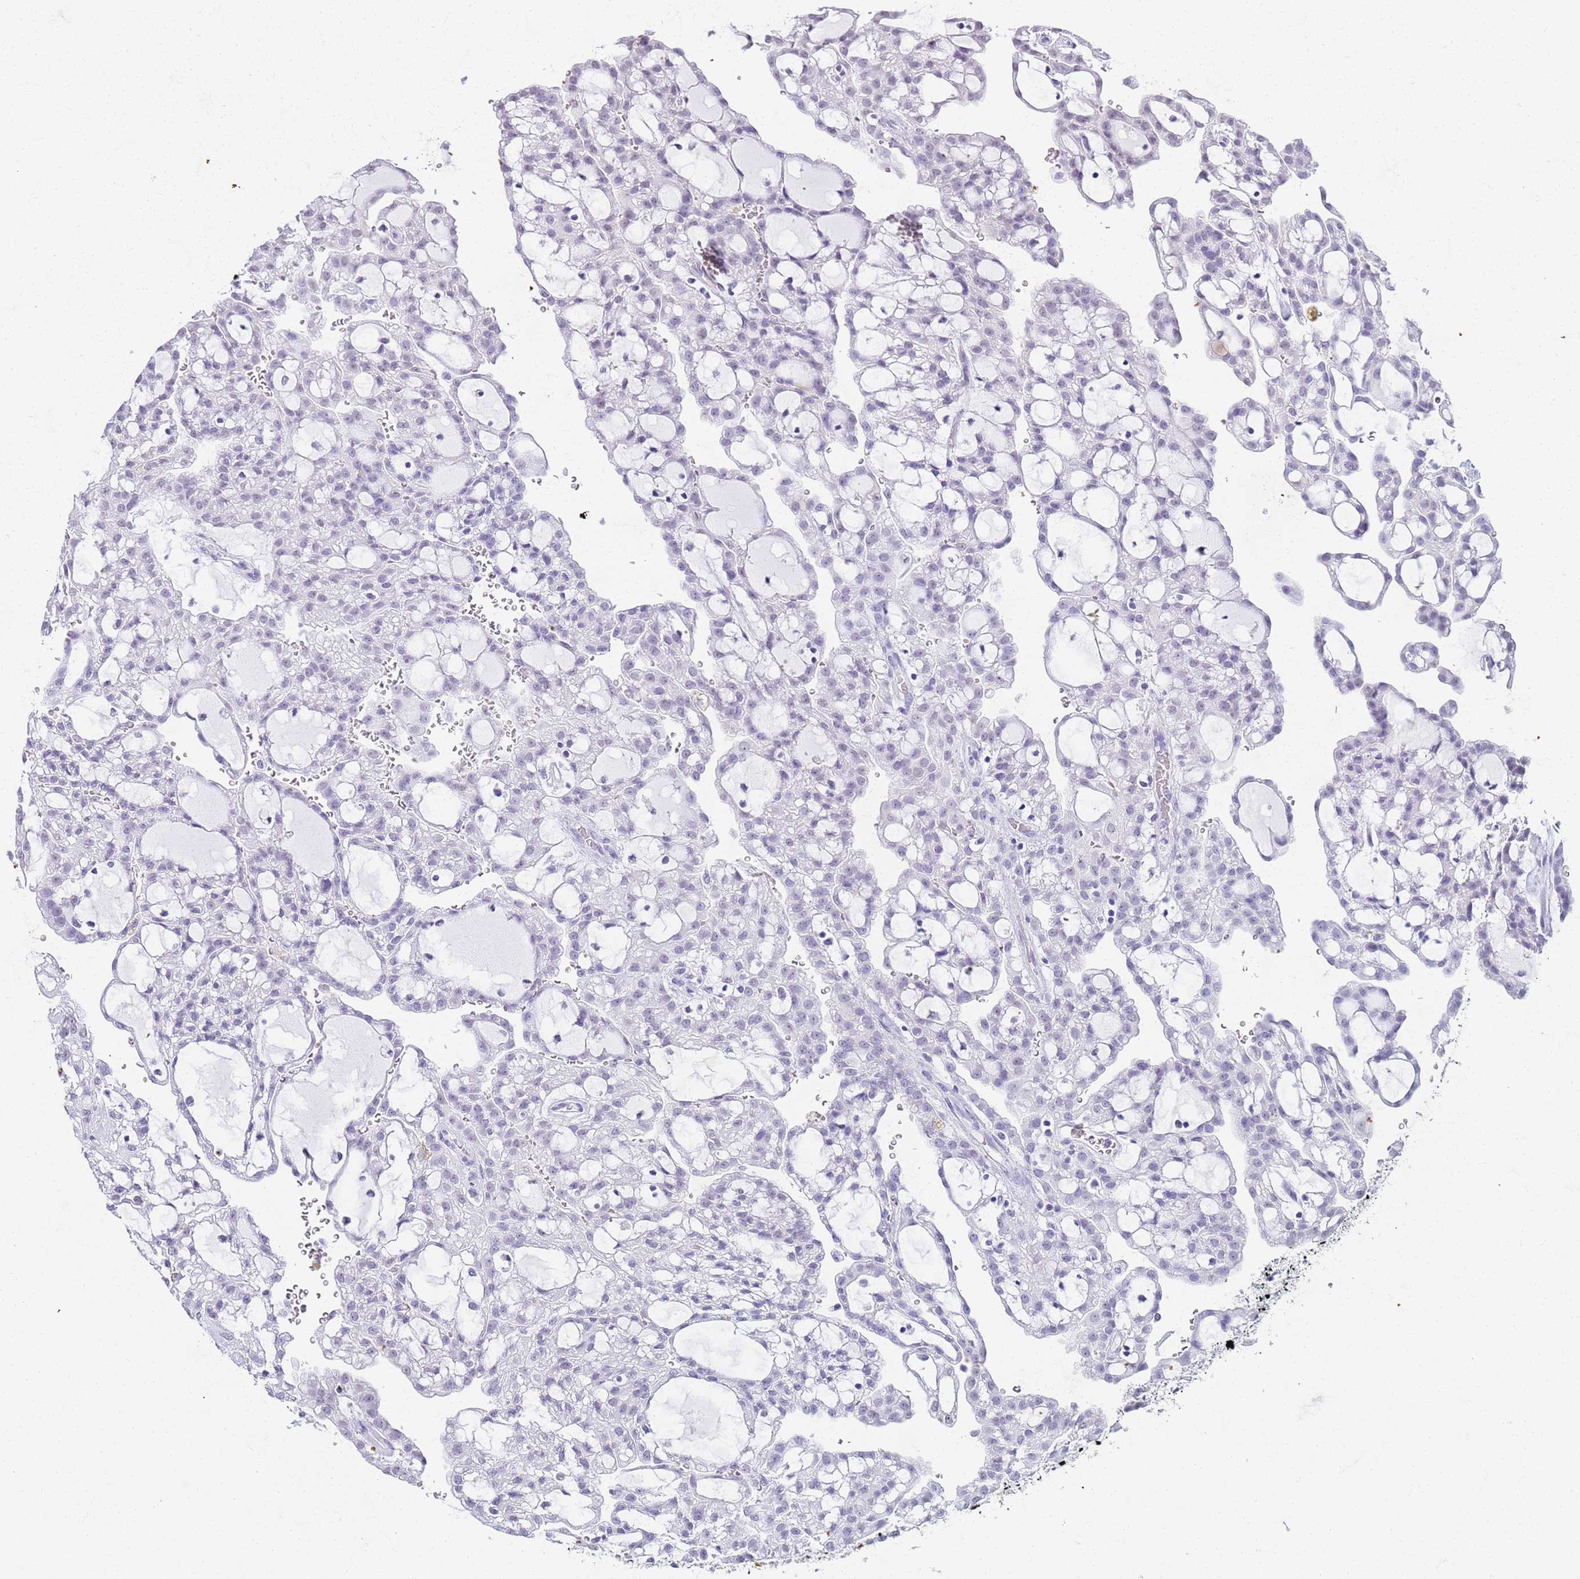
{"staining": {"intensity": "negative", "quantity": "none", "location": "none"}, "tissue": "renal cancer", "cell_type": "Tumor cells", "image_type": "cancer", "snomed": [{"axis": "morphology", "description": "Adenocarcinoma, NOS"}, {"axis": "topography", "description": "Kidney"}], "caption": "The IHC photomicrograph has no significant staining in tumor cells of renal adenocarcinoma tissue.", "gene": "SLC7A9", "patient": {"sex": "male", "age": 63}}